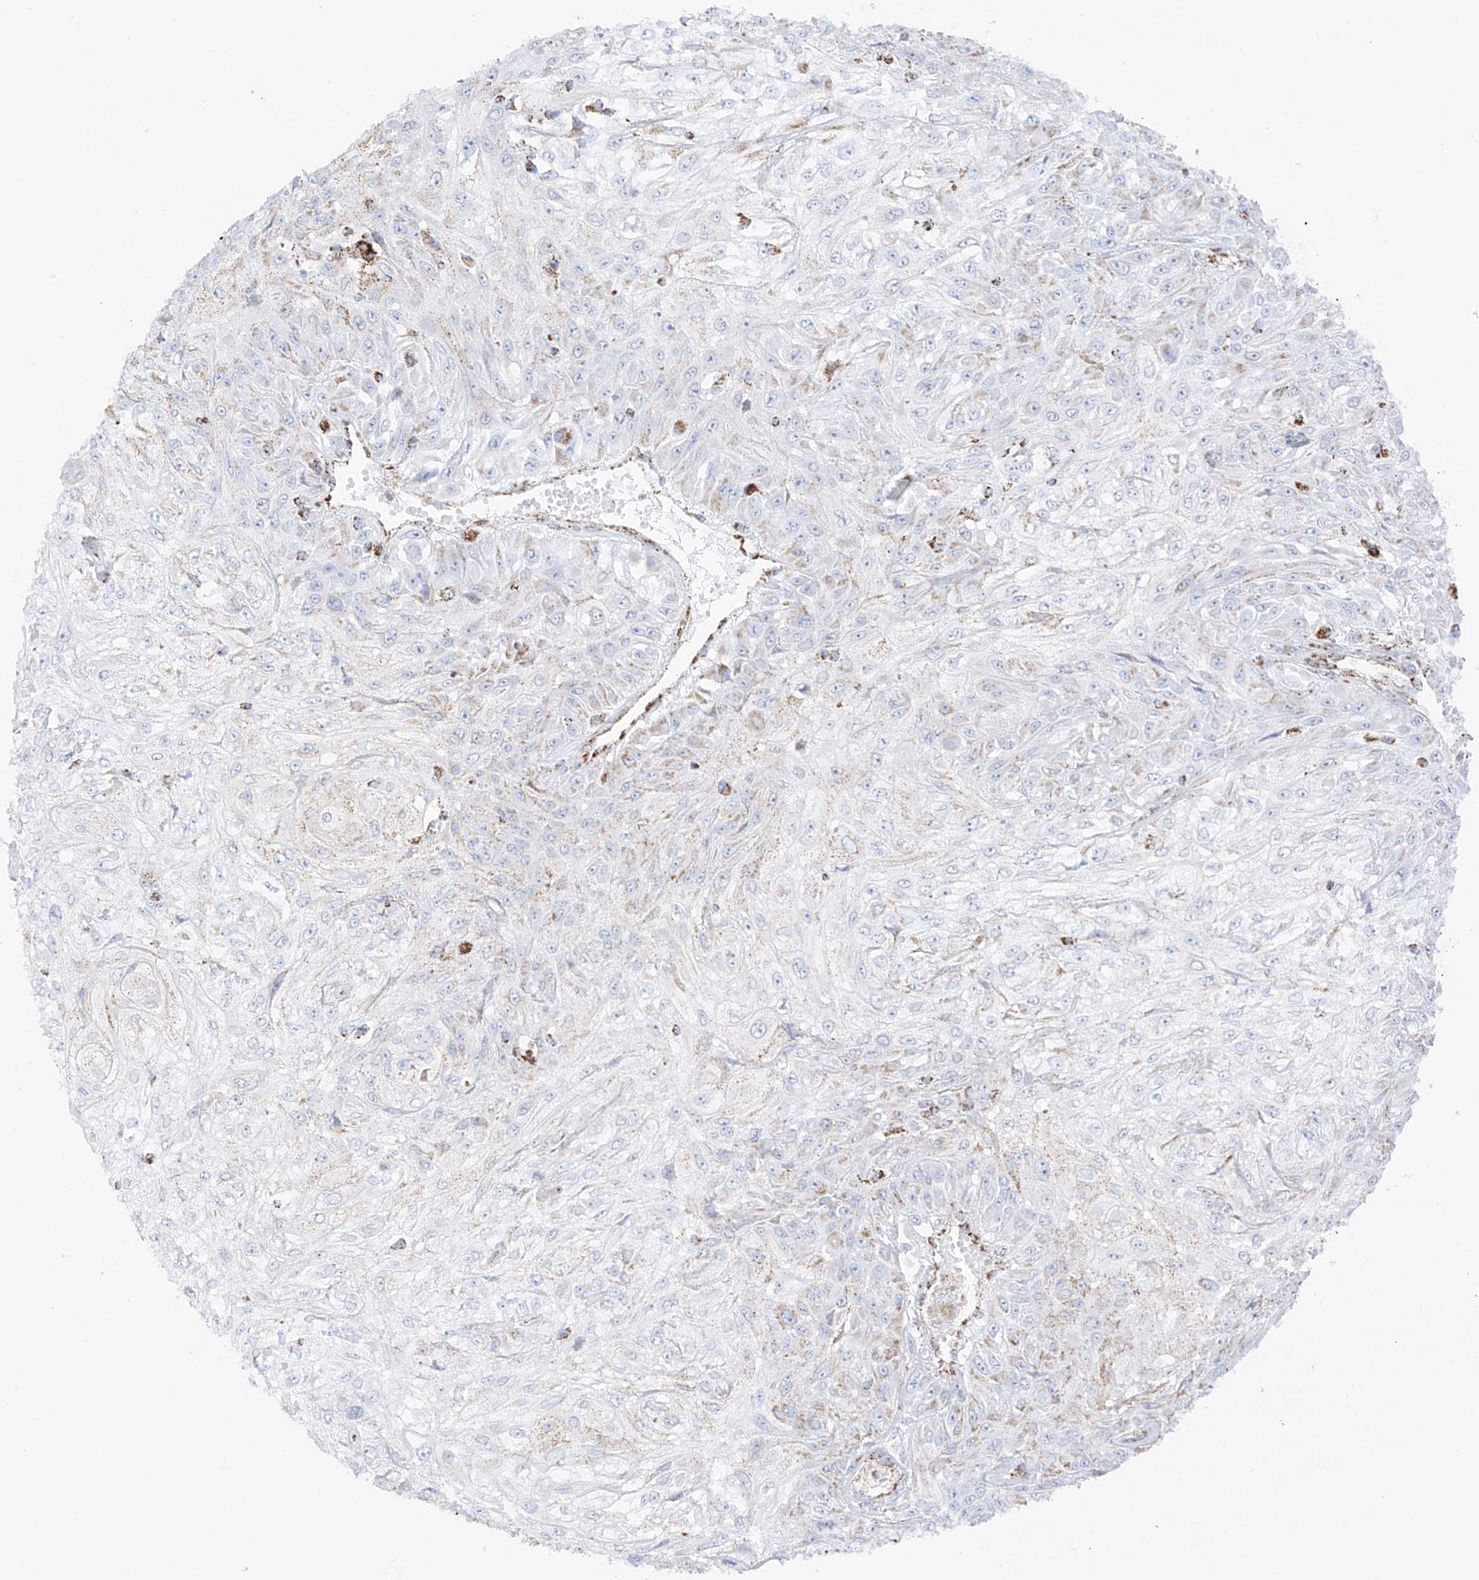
{"staining": {"intensity": "weak", "quantity": "<25%", "location": "cytoplasmic/membranous"}, "tissue": "skin cancer", "cell_type": "Tumor cells", "image_type": "cancer", "snomed": [{"axis": "morphology", "description": "Squamous cell carcinoma, NOS"}, {"axis": "morphology", "description": "Squamous cell carcinoma, metastatic, NOS"}, {"axis": "topography", "description": "Skin"}, {"axis": "topography", "description": "Lymph node"}], "caption": "Immunohistochemistry (IHC) micrograph of neoplastic tissue: human squamous cell carcinoma (skin) stained with DAB reveals no significant protein expression in tumor cells. Nuclei are stained in blue.", "gene": "XKR3", "patient": {"sex": "male", "age": 75}}